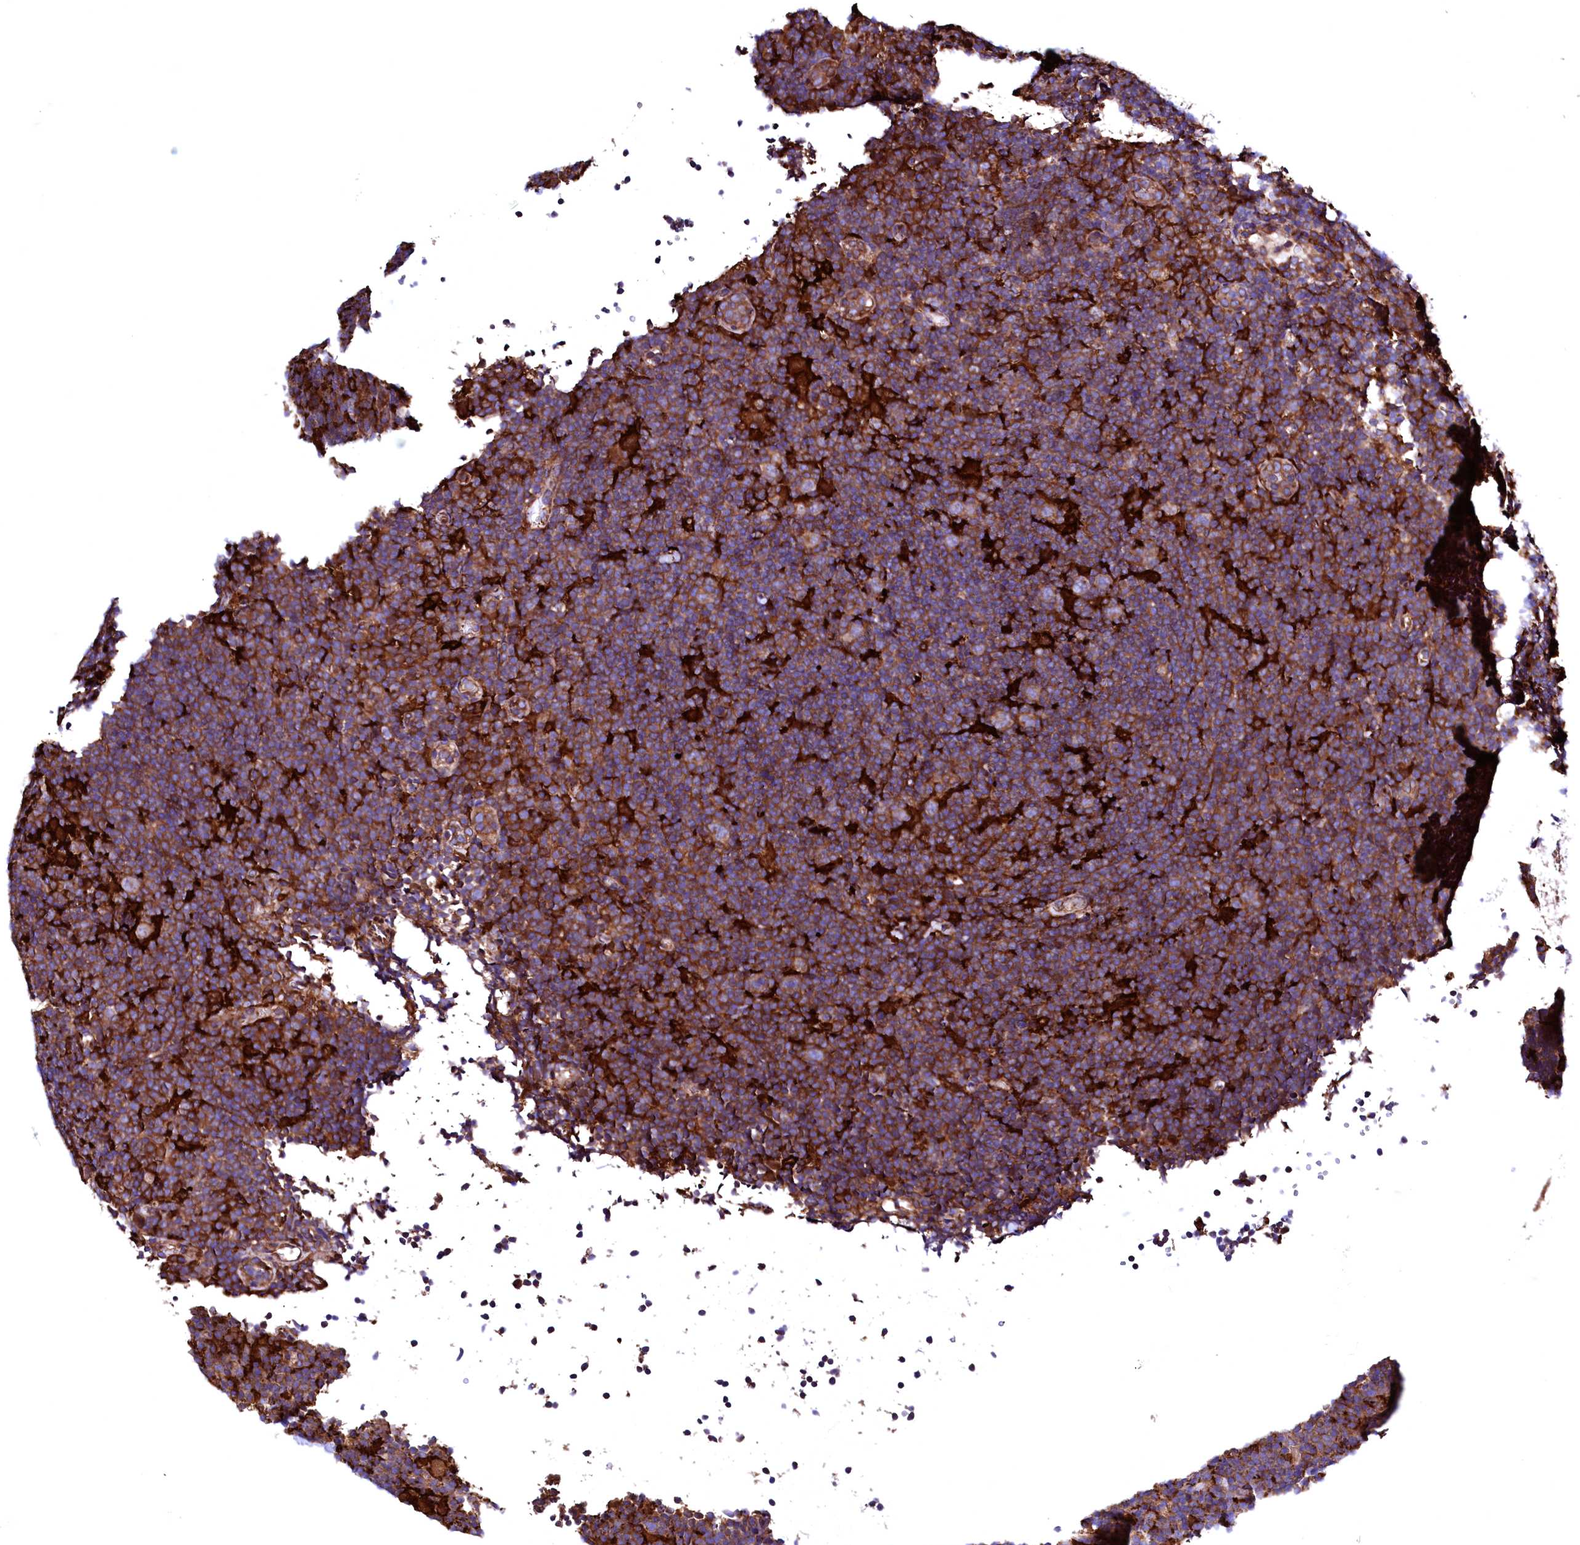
{"staining": {"intensity": "weak", "quantity": ">75%", "location": "cytoplasmic/membranous"}, "tissue": "lymphoma", "cell_type": "Tumor cells", "image_type": "cancer", "snomed": [{"axis": "morphology", "description": "Hodgkin's disease, NOS"}, {"axis": "topography", "description": "Lymph node"}], "caption": "Protein expression analysis of human lymphoma reveals weak cytoplasmic/membranous expression in about >75% of tumor cells.", "gene": "STAMBPL1", "patient": {"sex": "female", "age": 57}}